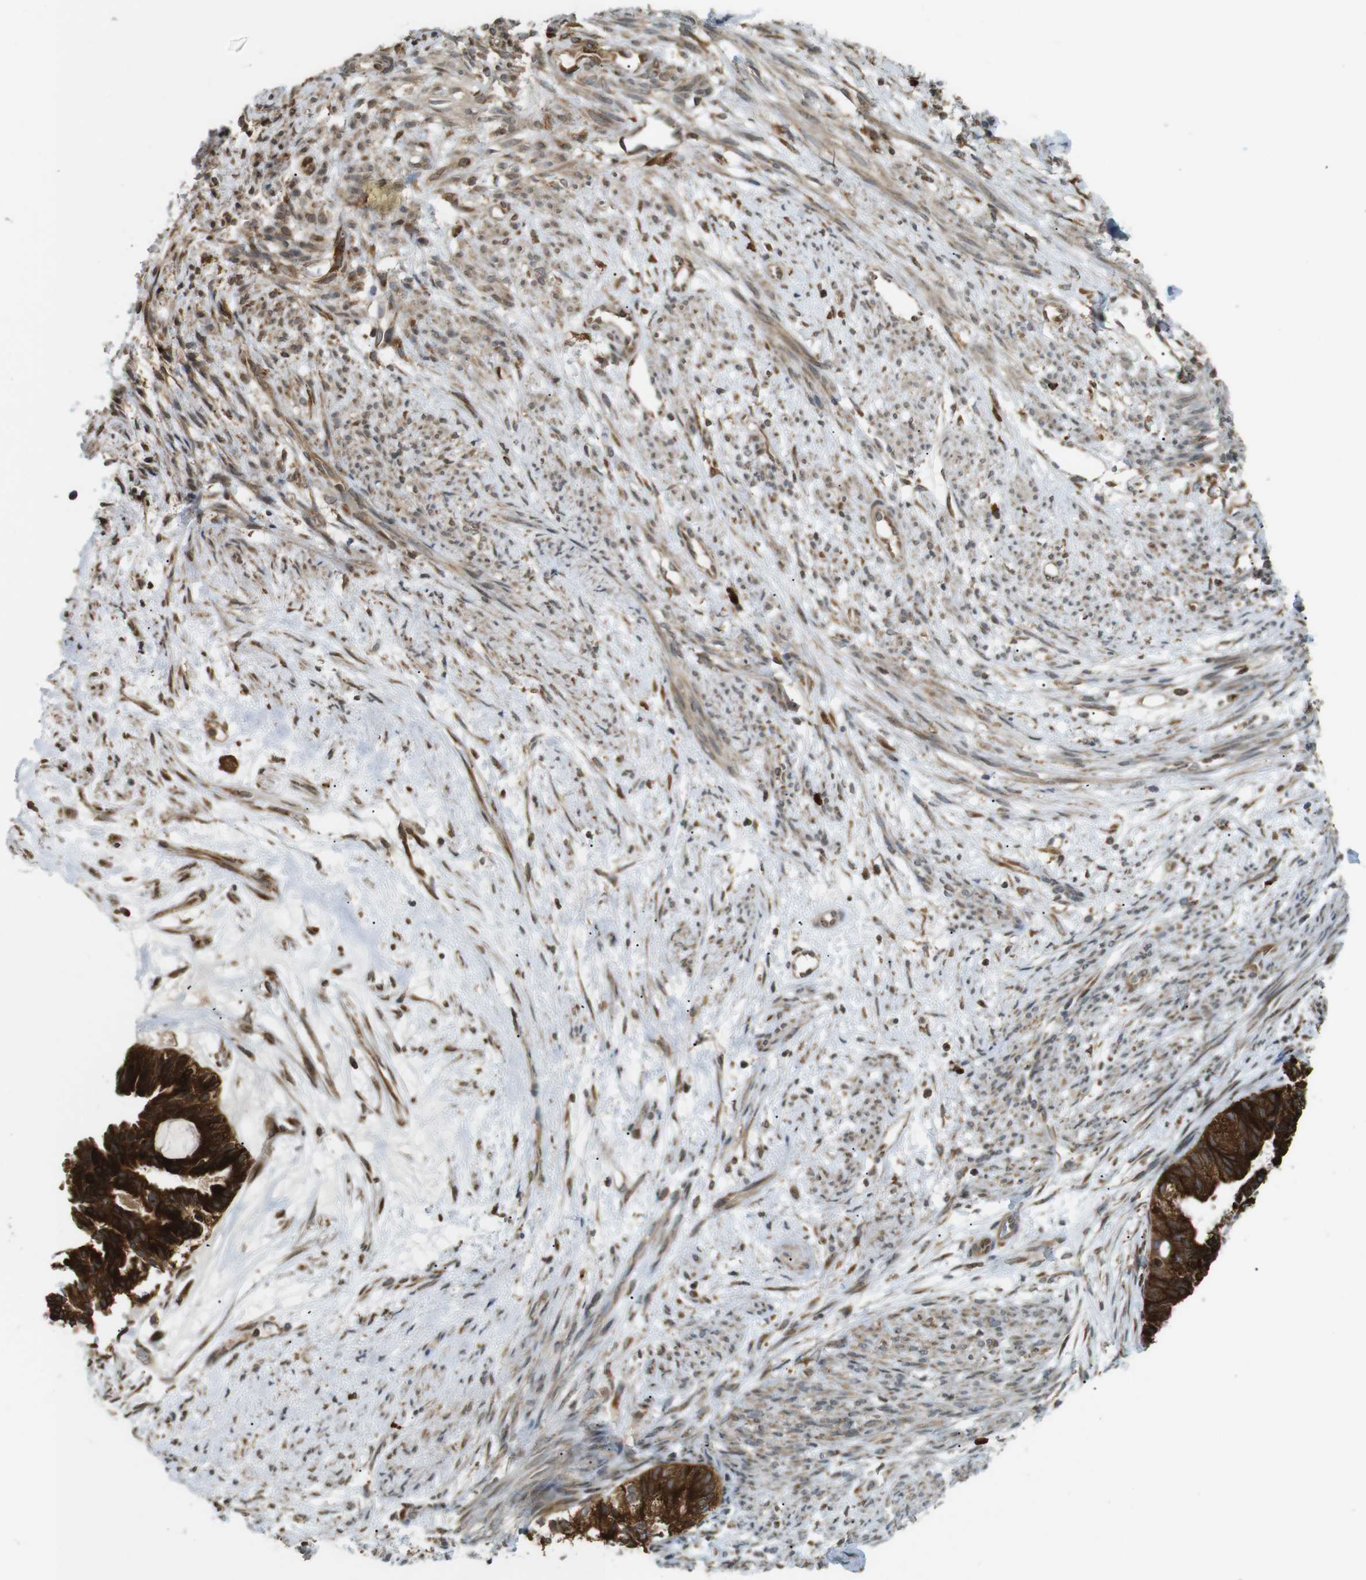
{"staining": {"intensity": "strong", "quantity": ">75%", "location": "cytoplasmic/membranous"}, "tissue": "cervical cancer", "cell_type": "Tumor cells", "image_type": "cancer", "snomed": [{"axis": "morphology", "description": "Normal tissue, NOS"}, {"axis": "morphology", "description": "Adenocarcinoma, NOS"}, {"axis": "topography", "description": "Cervix"}, {"axis": "topography", "description": "Endometrium"}], "caption": "Protein expression analysis of human cervical cancer (adenocarcinoma) reveals strong cytoplasmic/membranous expression in about >75% of tumor cells. (DAB IHC with brightfield microscopy, high magnification).", "gene": "TMED4", "patient": {"sex": "female", "age": 86}}